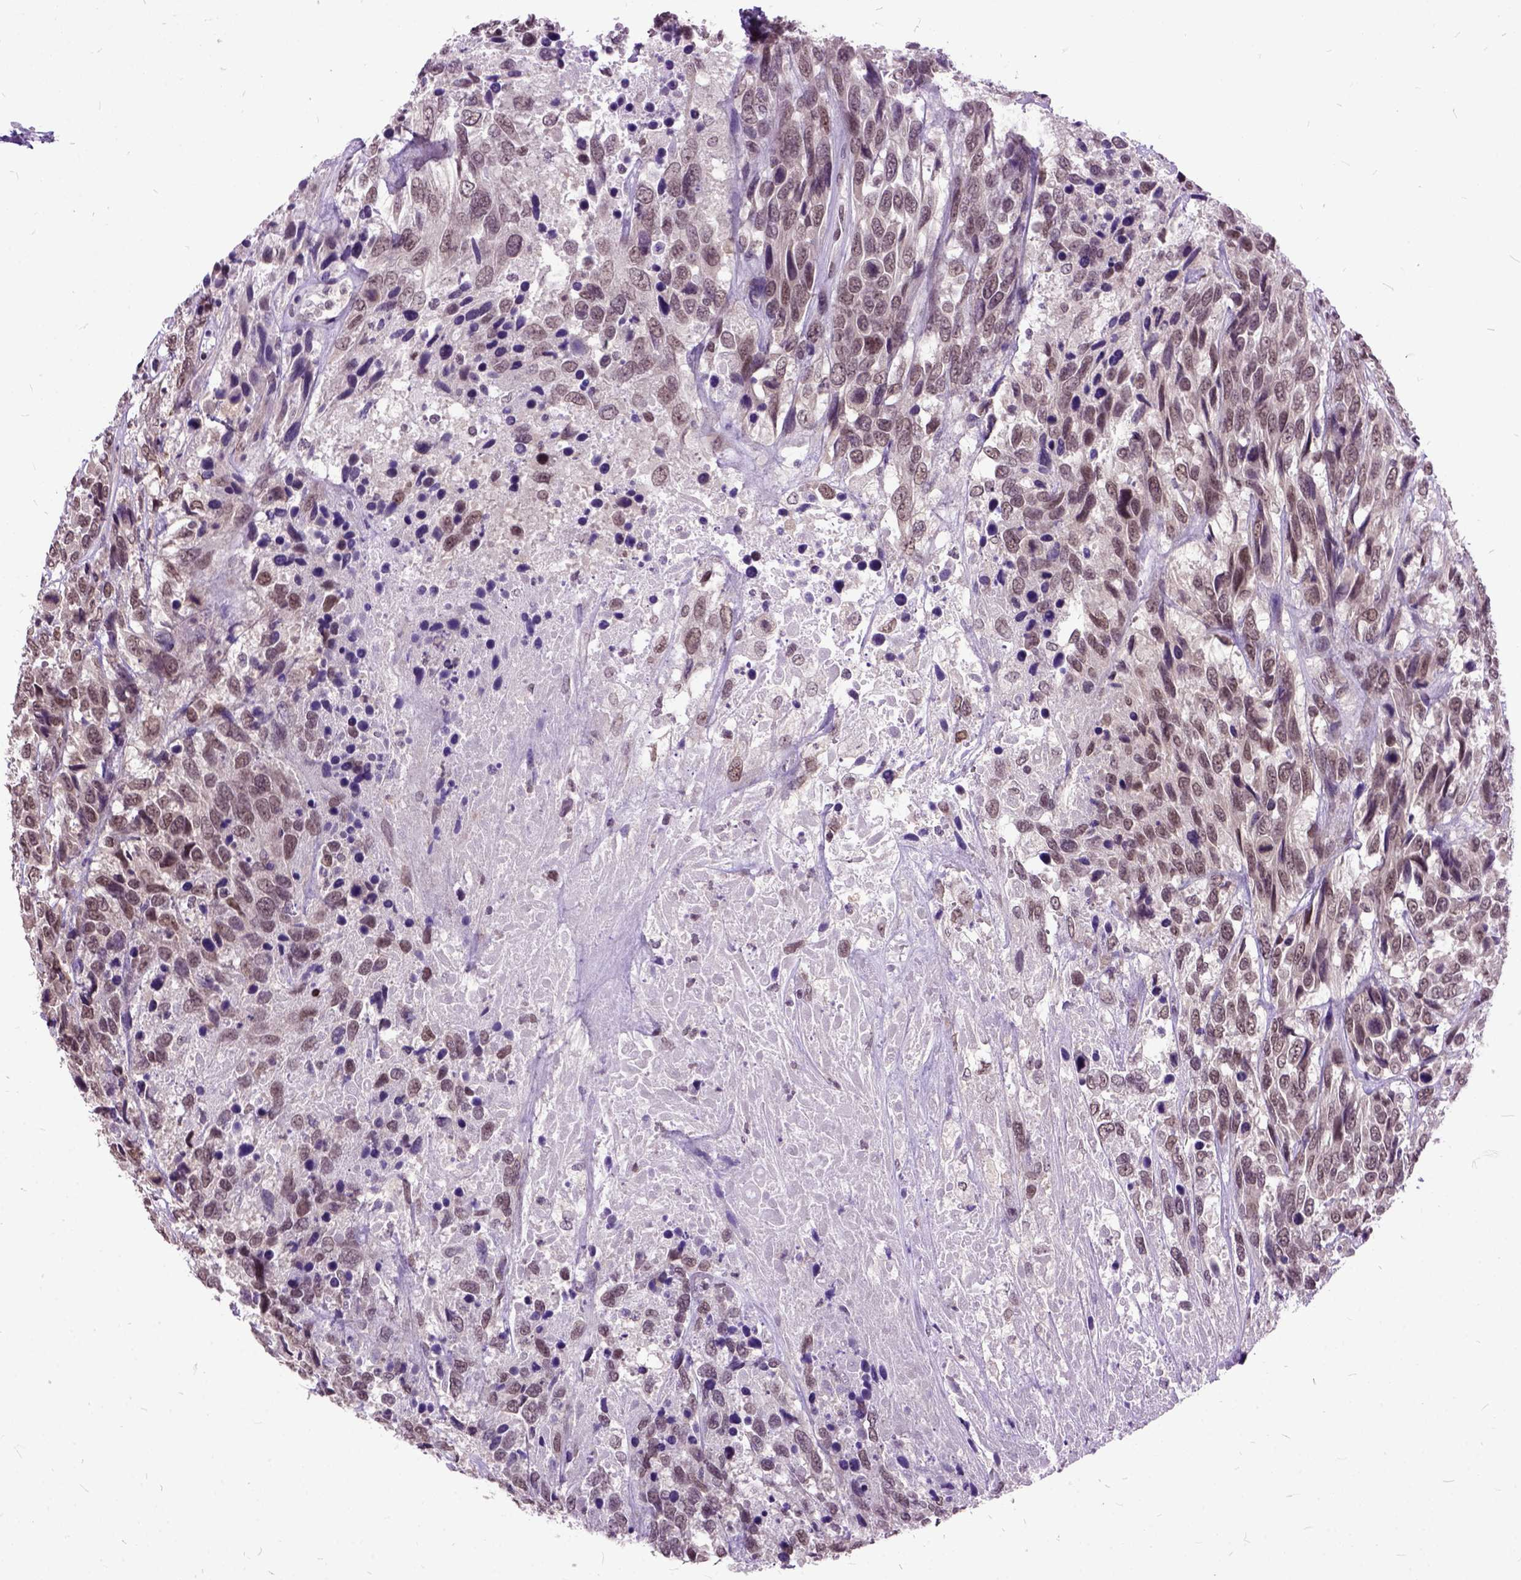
{"staining": {"intensity": "weak", "quantity": ">75%", "location": "nuclear"}, "tissue": "urothelial cancer", "cell_type": "Tumor cells", "image_type": "cancer", "snomed": [{"axis": "morphology", "description": "Urothelial carcinoma, High grade"}, {"axis": "topography", "description": "Urinary bladder"}], "caption": "IHC image of neoplastic tissue: human urothelial cancer stained using immunohistochemistry reveals low levels of weak protein expression localized specifically in the nuclear of tumor cells, appearing as a nuclear brown color.", "gene": "ORC5", "patient": {"sex": "female", "age": 70}}